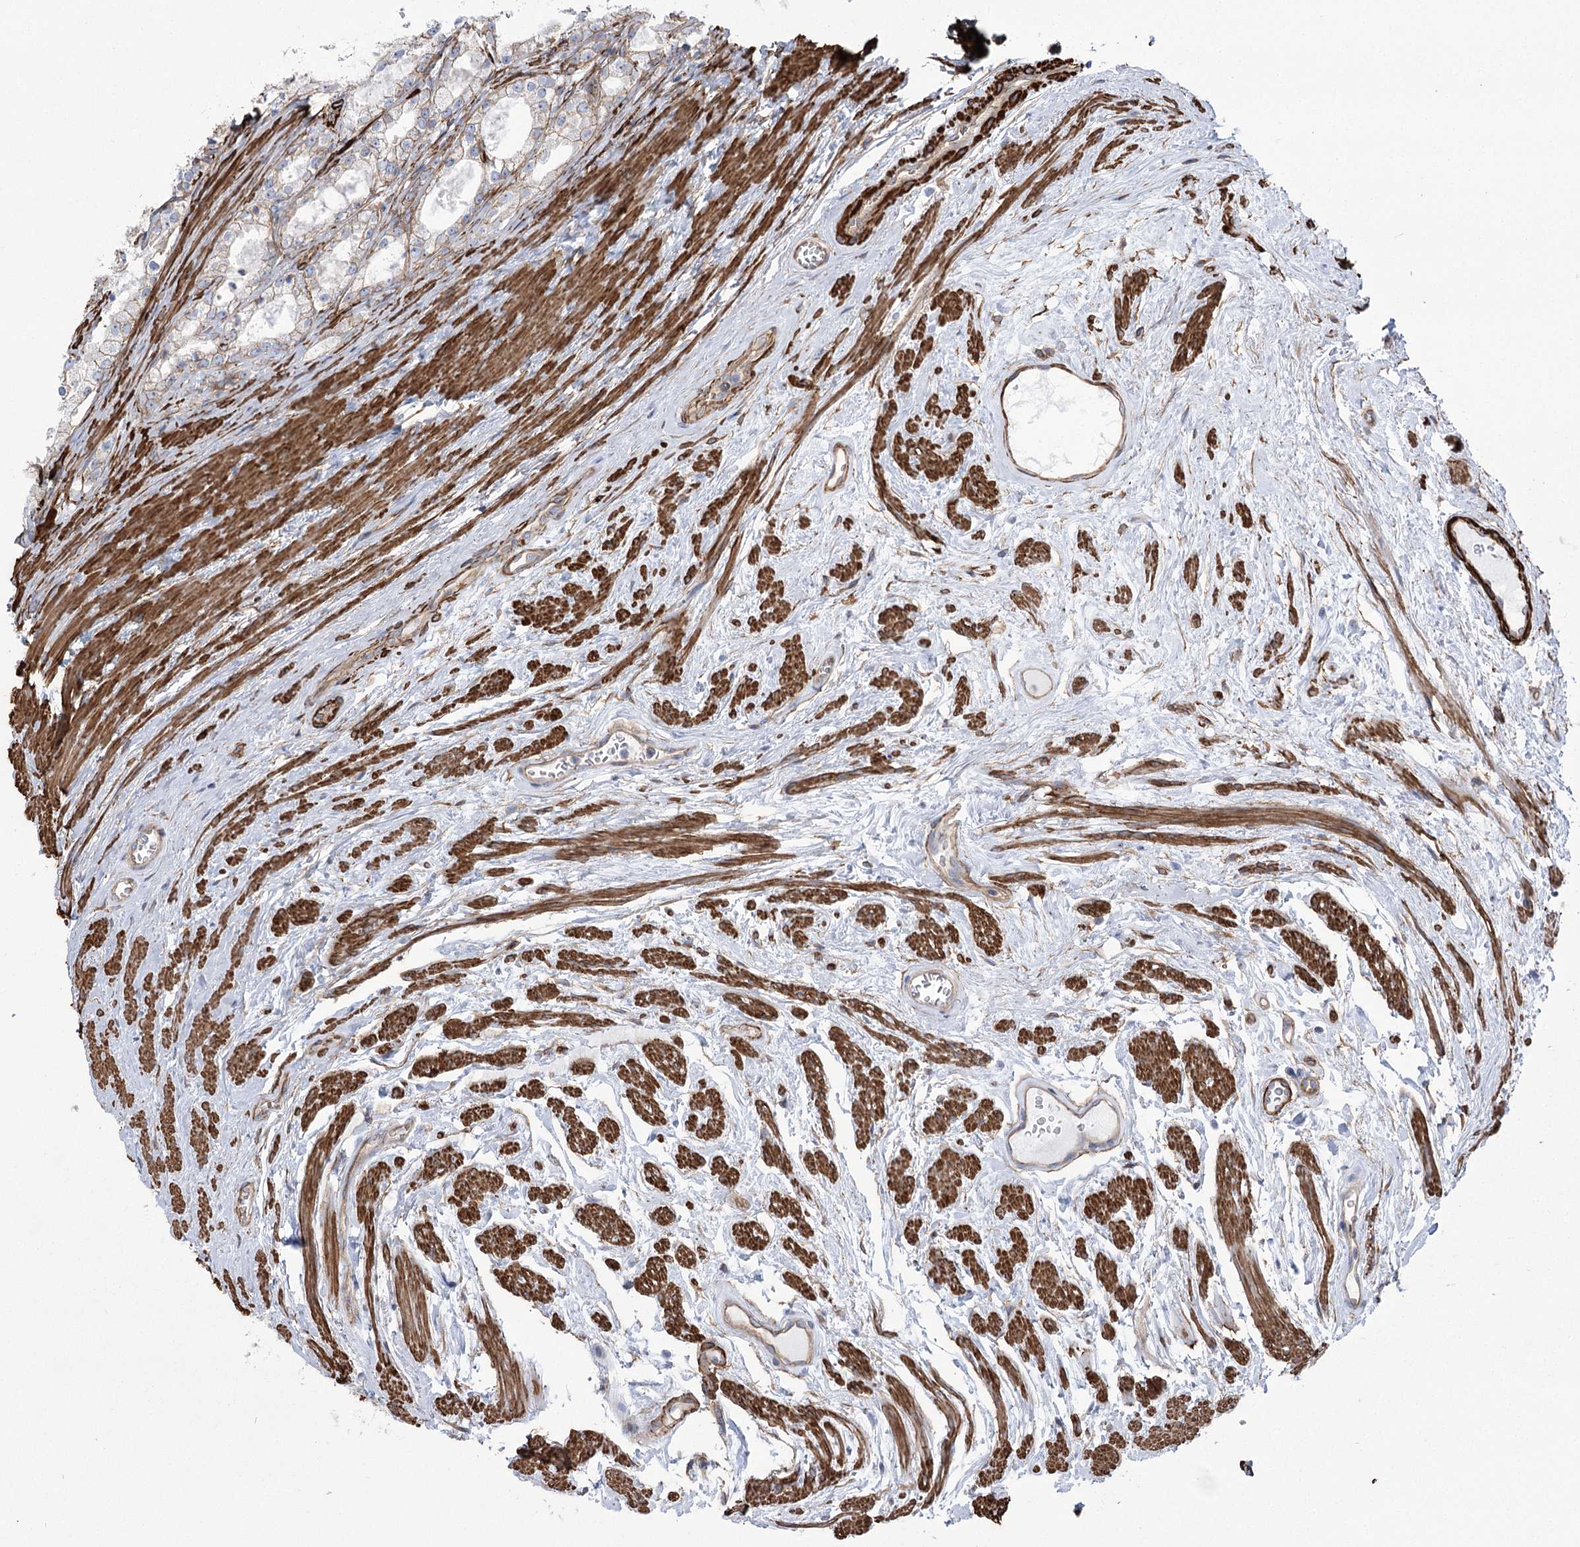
{"staining": {"intensity": "moderate", "quantity": "25%-75%", "location": "cytoplasmic/membranous"}, "tissue": "prostate cancer", "cell_type": "Tumor cells", "image_type": "cancer", "snomed": [{"axis": "morphology", "description": "Adenocarcinoma, High grade"}, {"axis": "topography", "description": "Prostate"}], "caption": "This image exhibits immunohistochemistry staining of human prostate cancer (high-grade adenocarcinoma), with medium moderate cytoplasmic/membranous staining in about 25%-75% of tumor cells.", "gene": "PLEKHA5", "patient": {"sex": "male", "age": 68}}